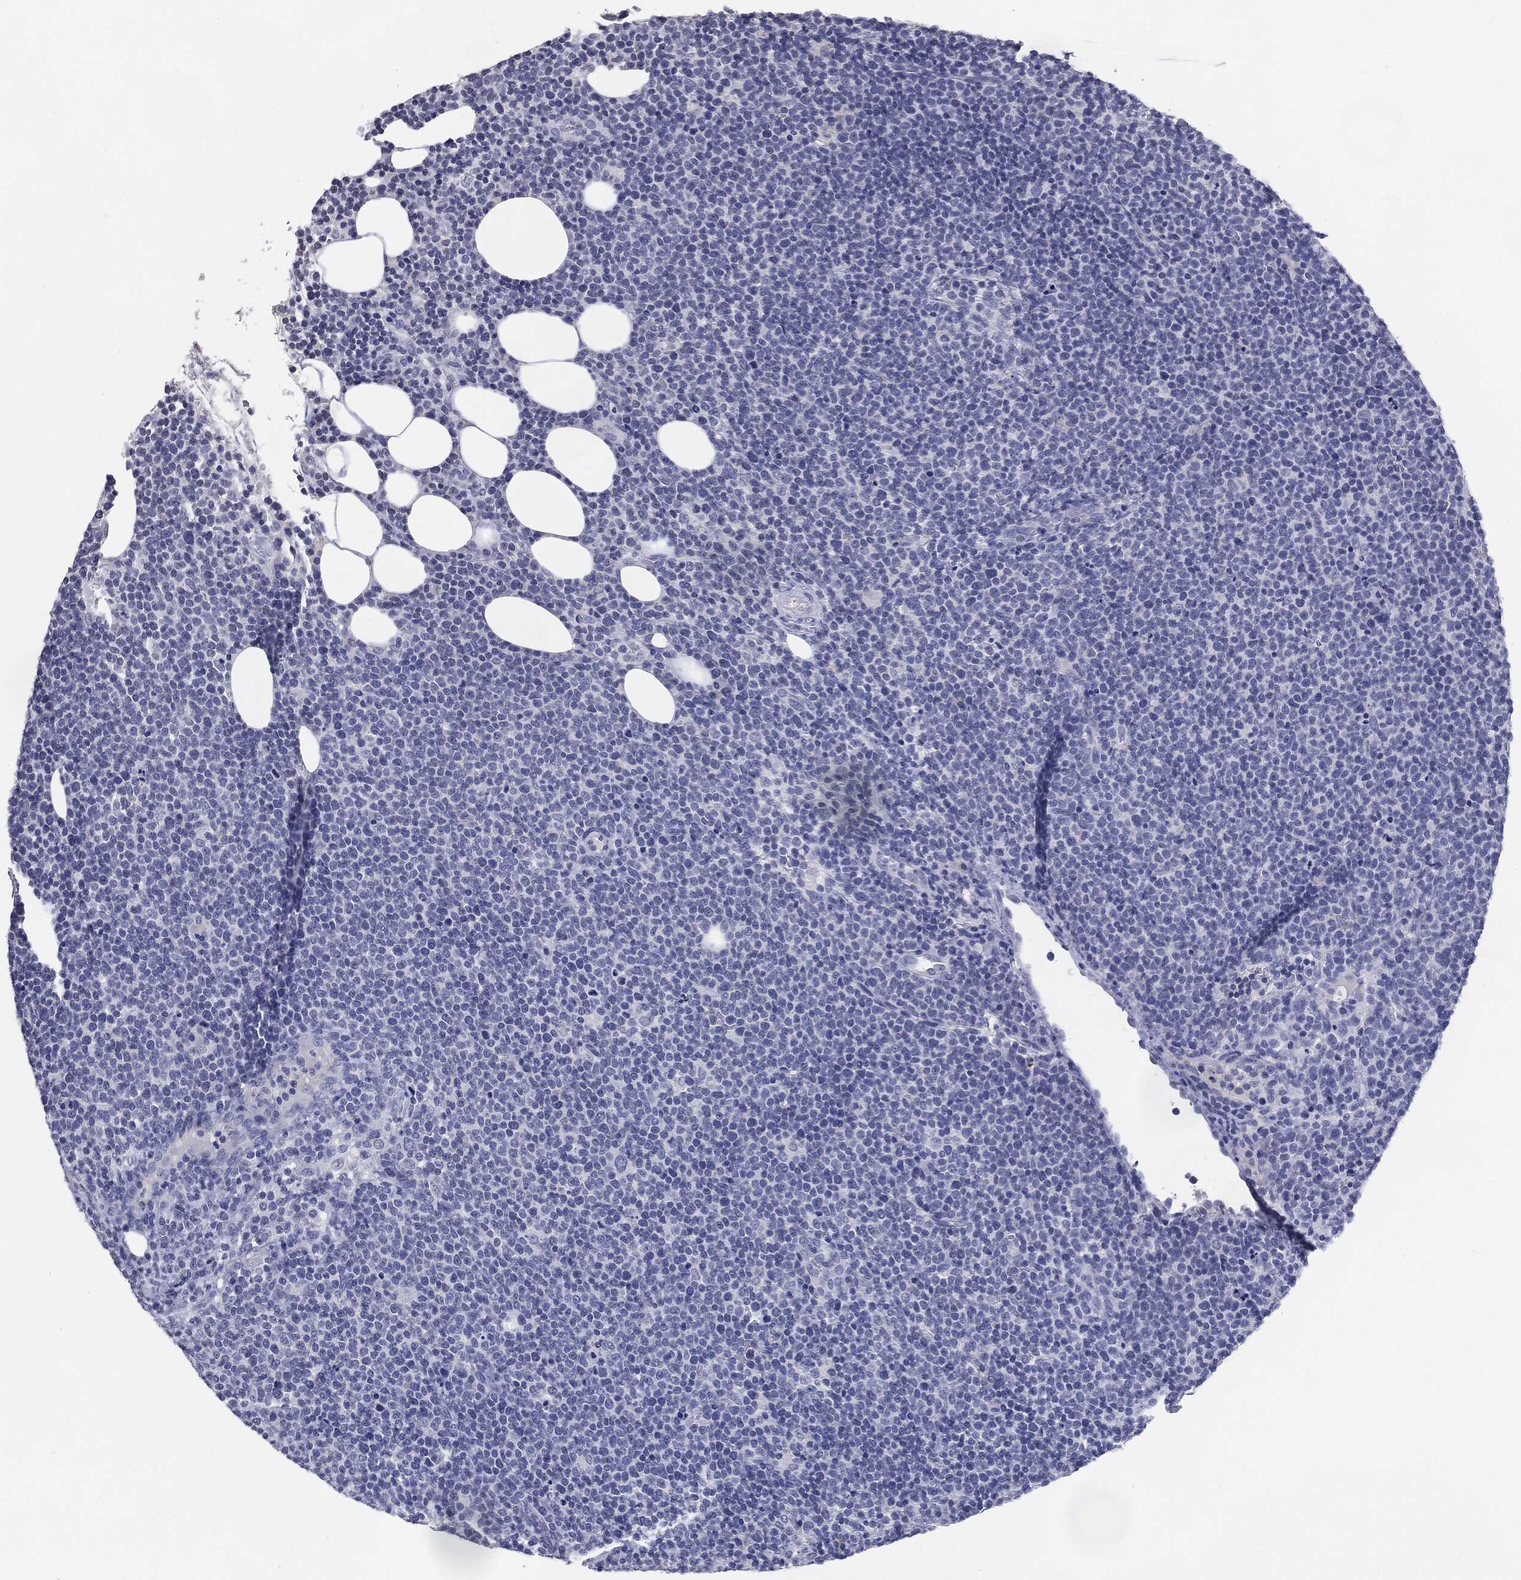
{"staining": {"intensity": "negative", "quantity": "none", "location": "none"}, "tissue": "lymphoma", "cell_type": "Tumor cells", "image_type": "cancer", "snomed": [{"axis": "morphology", "description": "Malignant lymphoma, non-Hodgkin's type, High grade"}, {"axis": "topography", "description": "Lymph node"}], "caption": "IHC micrograph of neoplastic tissue: lymphoma stained with DAB displays no significant protein positivity in tumor cells.", "gene": "SERPINB4", "patient": {"sex": "male", "age": 61}}